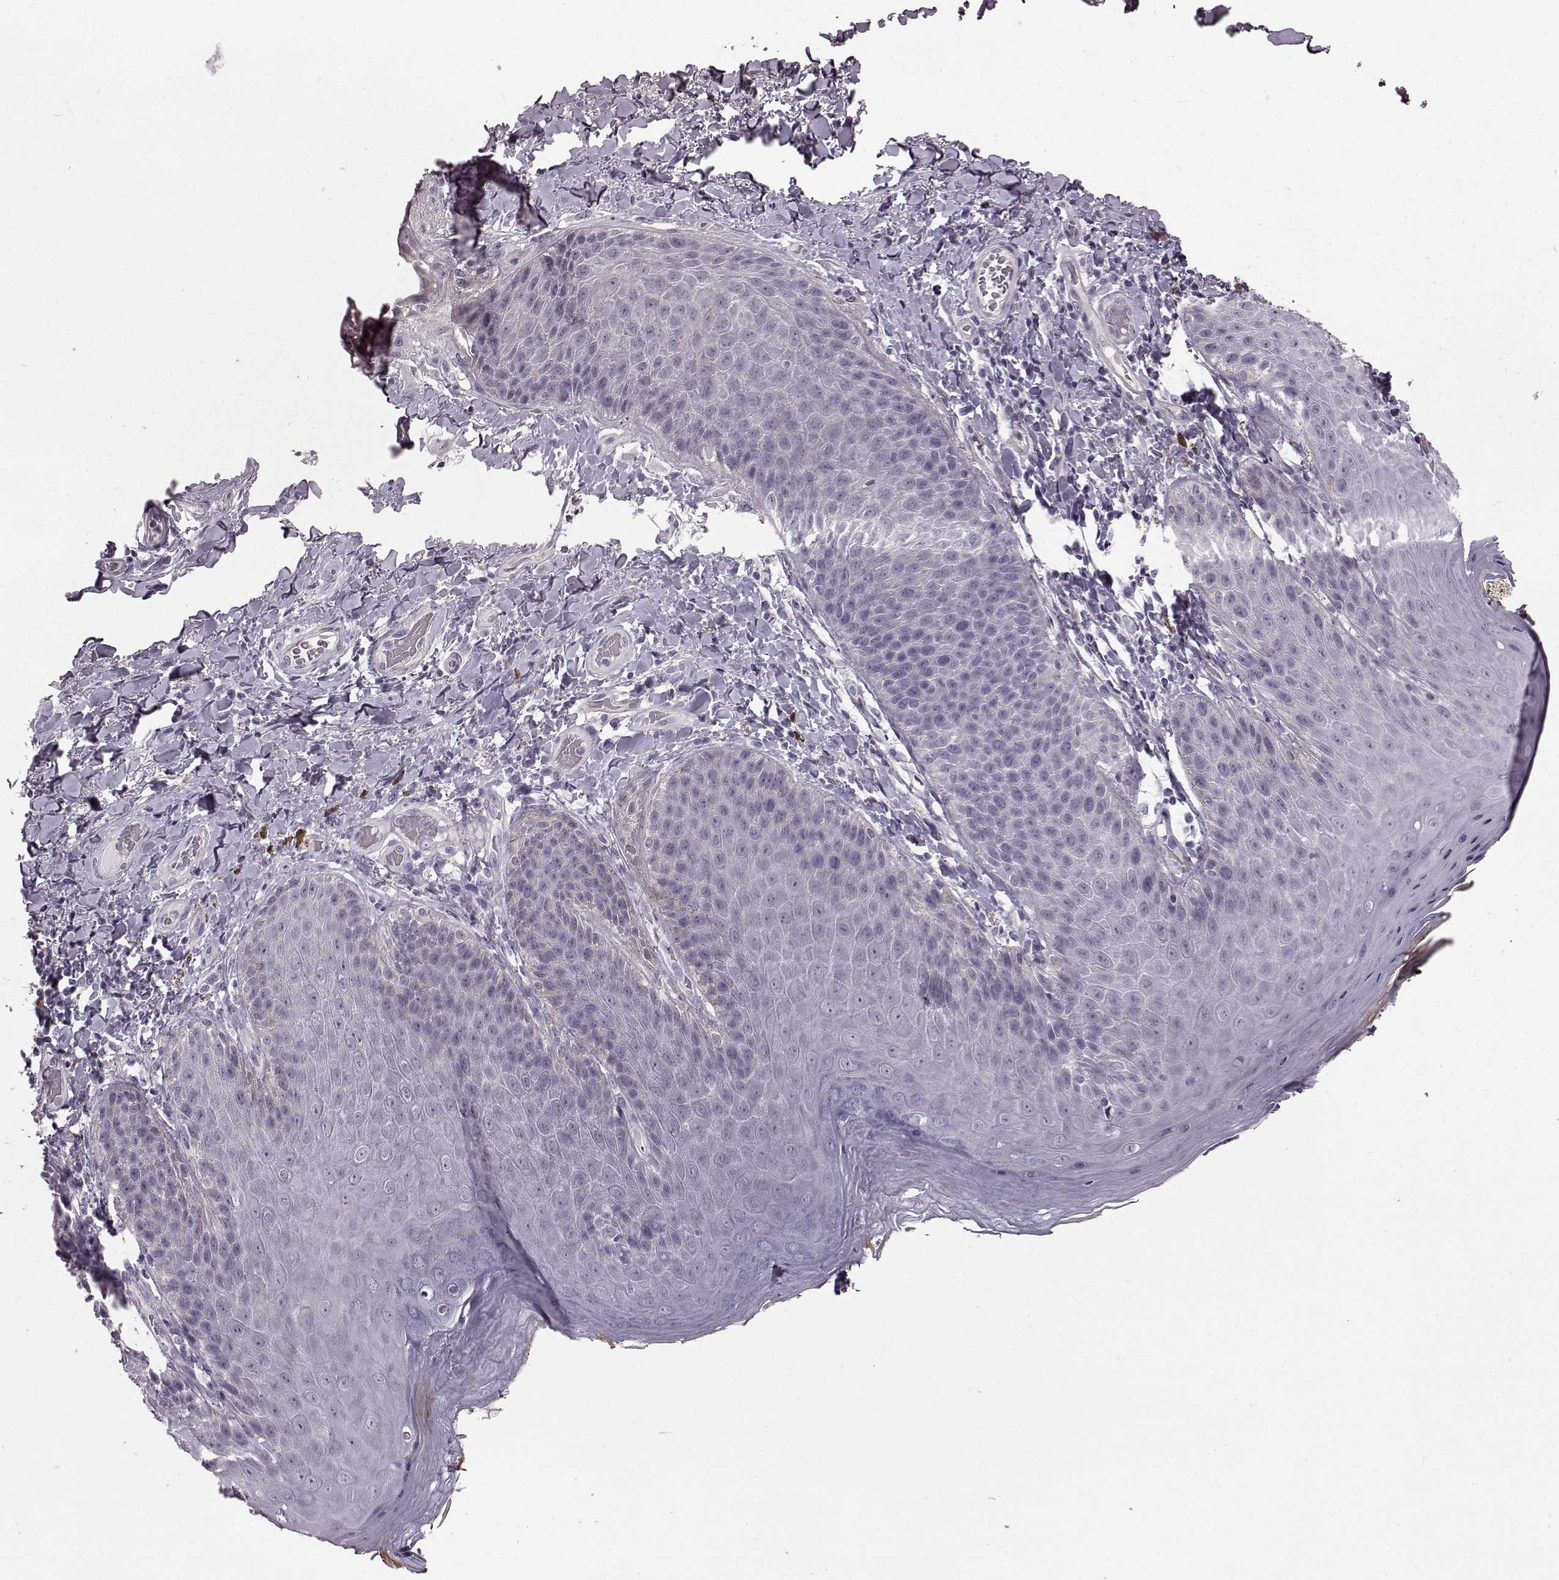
{"staining": {"intensity": "negative", "quantity": "none", "location": "none"}, "tissue": "skin", "cell_type": "Epidermal cells", "image_type": "normal", "snomed": [{"axis": "morphology", "description": "Normal tissue, NOS"}, {"axis": "topography", "description": "Anal"}], "caption": "DAB immunohistochemical staining of unremarkable human skin shows no significant positivity in epidermal cells. Brightfield microscopy of immunohistochemistry (IHC) stained with DAB (brown) and hematoxylin (blue), captured at high magnification.", "gene": "SLCO3A1", "patient": {"sex": "male", "age": 53}}